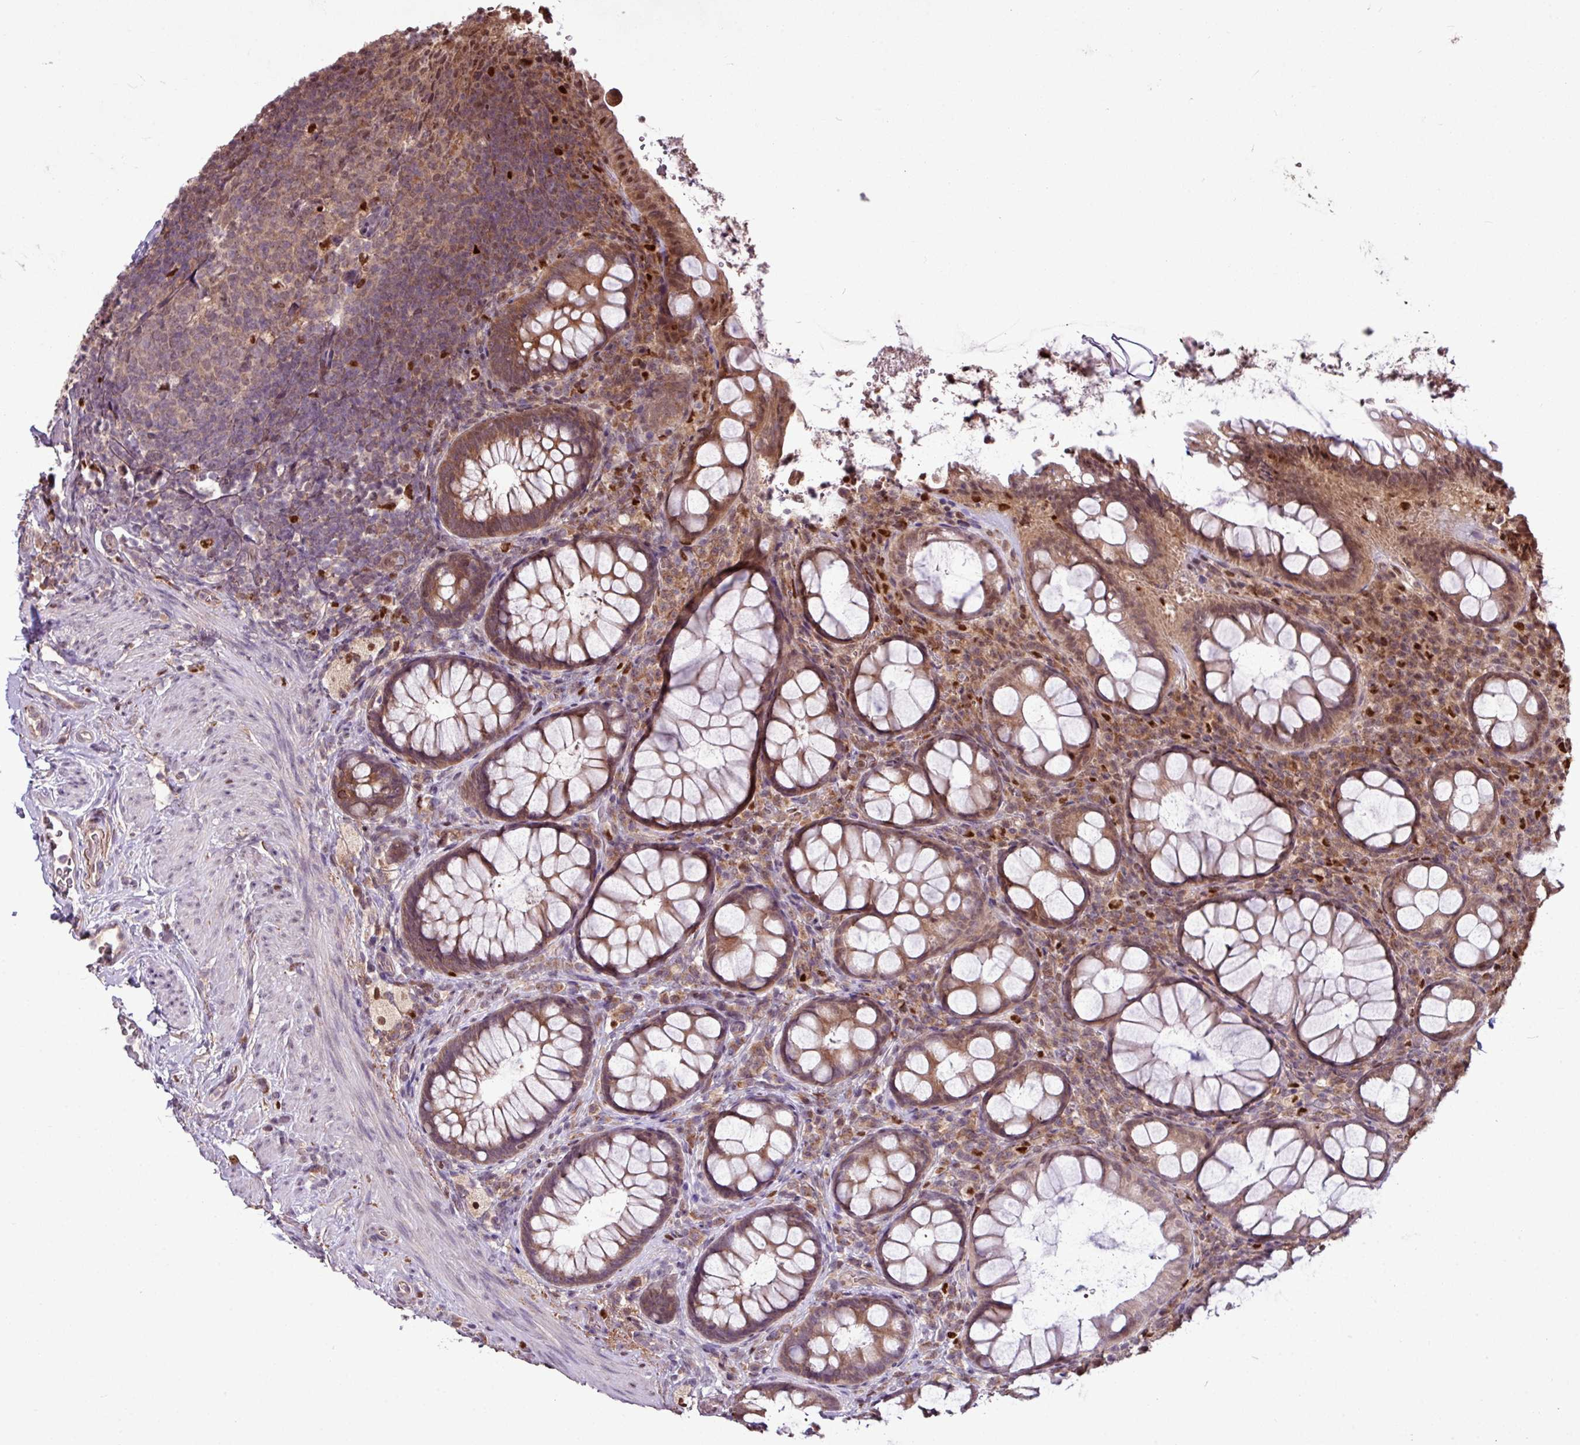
{"staining": {"intensity": "moderate", "quantity": ">75%", "location": "cytoplasmic/membranous"}, "tissue": "rectum", "cell_type": "Glandular cells", "image_type": "normal", "snomed": [{"axis": "morphology", "description": "Normal tissue, NOS"}, {"axis": "topography", "description": "Rectum"}, {"axis": "topography", "description": "Peripheral nerve tissue"}], "caption": "Glandular cells show medium levels of moderate cytoplasmic/membranous positivity in approximately >75% of cells in unremarkable rectum. Using DAB (brown) and hematoxylin (blue) stains, captured at high magnification using brightfield microscopy.", "gene": "SKIC2", "patient": {"sex": "female", "age": 69}}